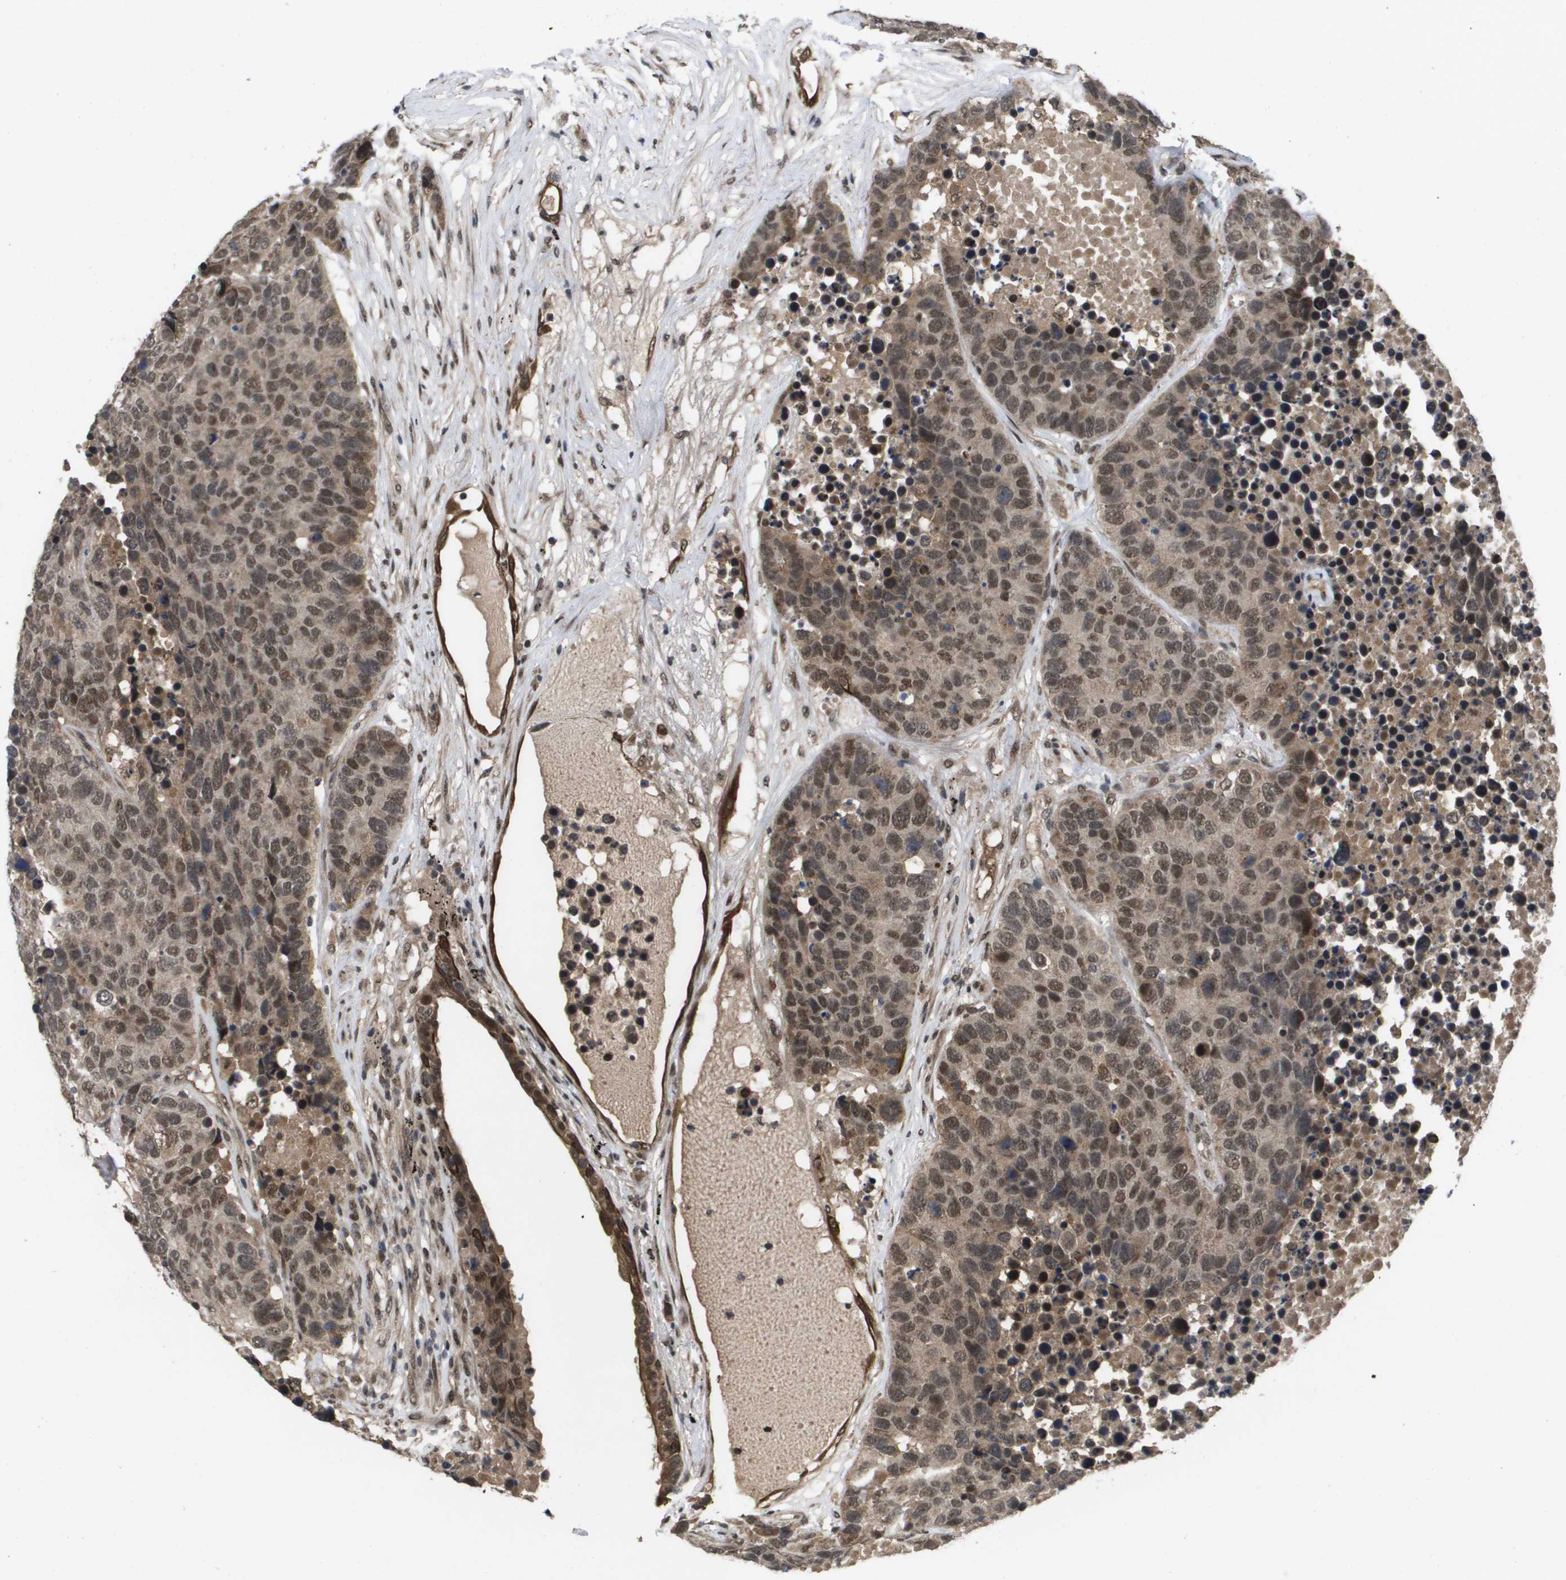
{"staining": {"intensity": "moderate", "quantity": ">75%", "location": "cytoplasmic/membranous,nuclear"}, "tissue": "carcinoid", "cell_type": "Tumor cells", "image_type": "cancer", "snomed": [{"axis": "morphology", "description": "Carcinoid, malignant, NOS"}, {"axis": "topography", "description": "Lung"}], "caption": "Approximately >75% of tumor cells in human carcinoid (malignant) display moderate cytoplasmic/membranous and nuclear protein staining as visualized by brown immunohistochemical staining.", "gene": "AMBRA1", "patient": {"sex": "male", "age": 60}}